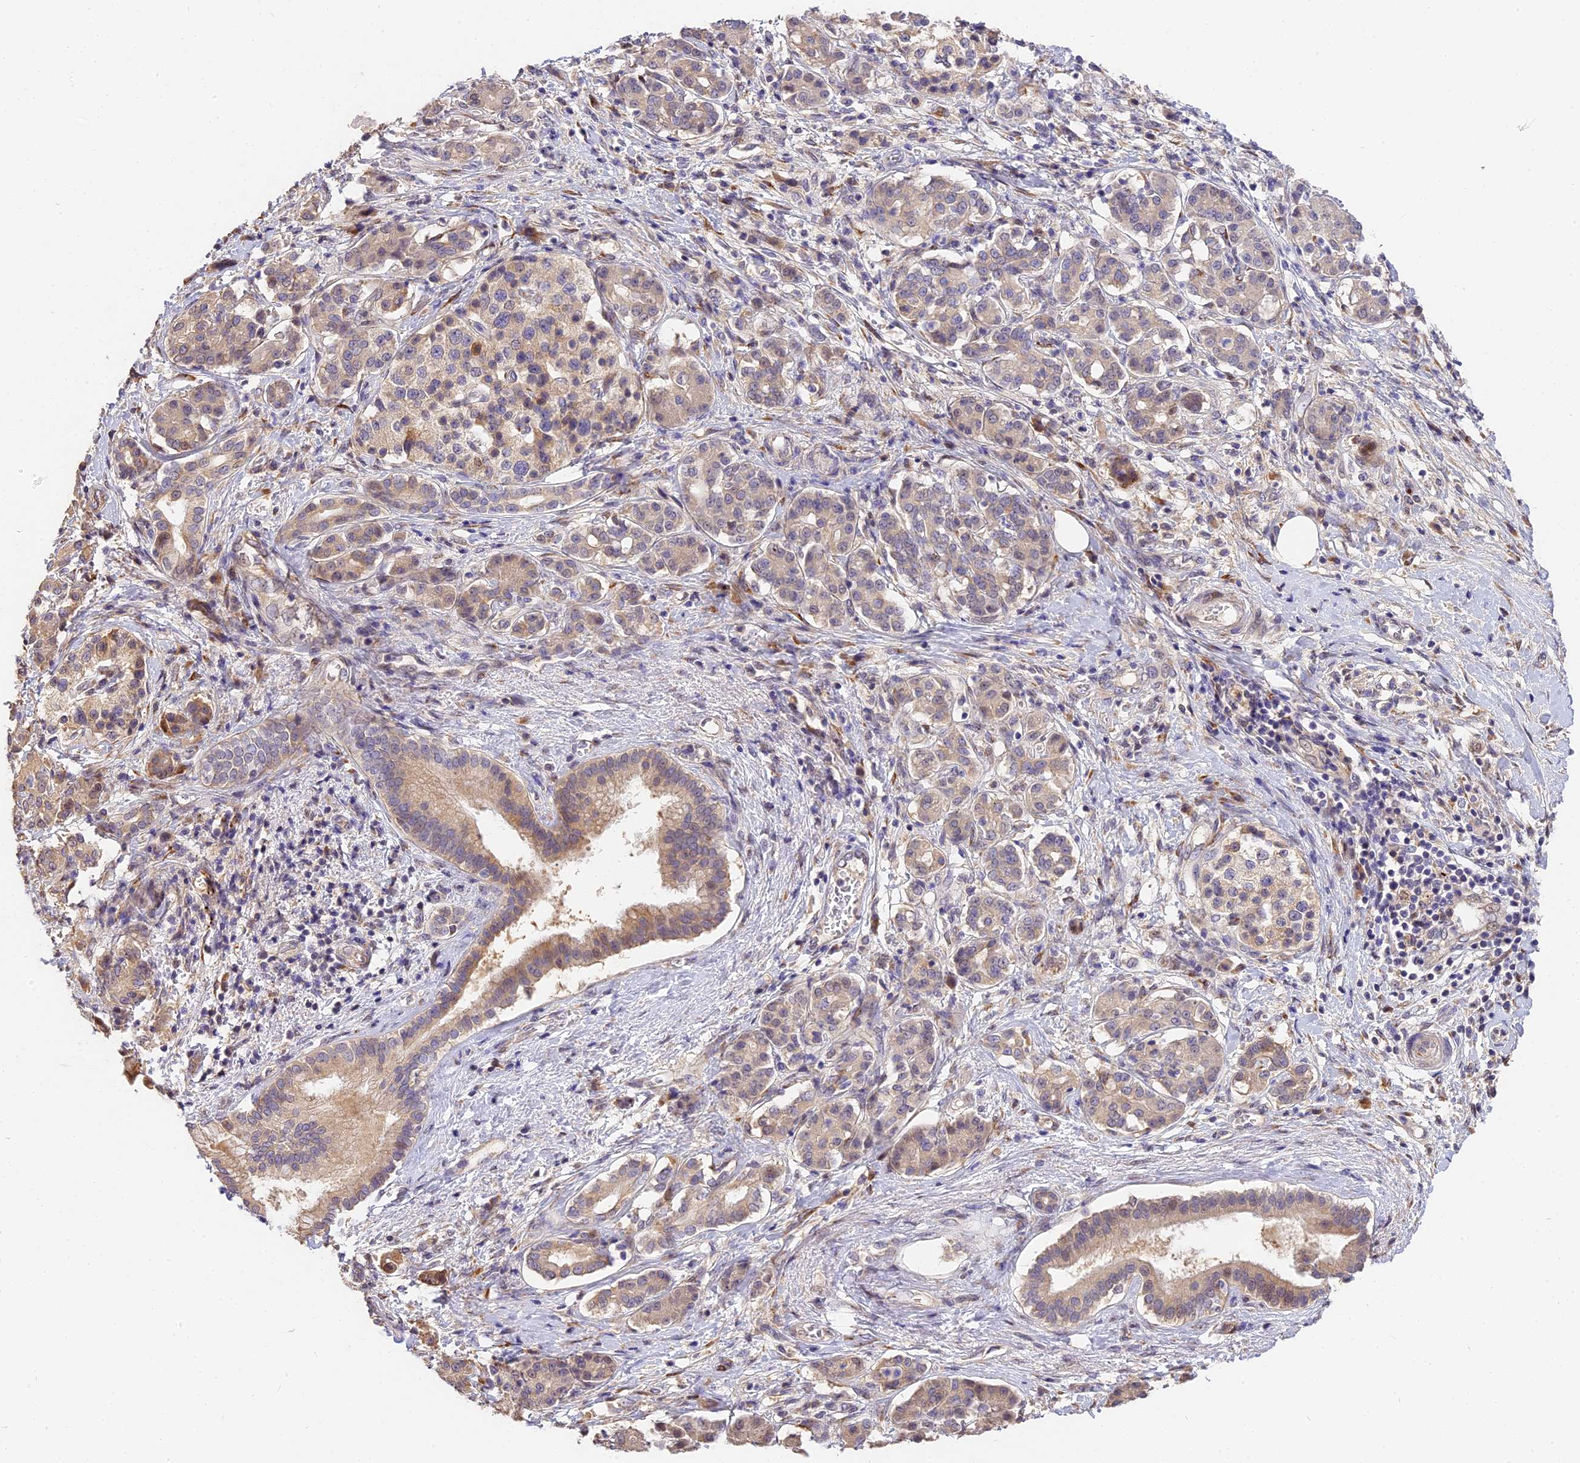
{"staining": {"intensity": "moderate", "quantity": ">75%", "location": "cytoplasmic/membranous"}, "tissue": "pancreatic cancer", "cell_type": "Tumor cells", "image_type": "cancer", "snomed": [{"axis": "morphology", "description": "Adenocarcinoma, NOS"}, {"axis": "topography", "description": "Pancreas"}], "caption": "An immunohistochemistry (IHC) micrograph of neoplastic tissue is shown. Protein staining in brown highlights moderate cytoplasmic/membranous positivity in pancreatic cancer (adenocarcinoma) within tumor cells. The staining is performed using DAB (3,3'-diaminobenzidine) brown chromogen to label protein expression. The nuclei are counter-stained blue using hematoxylin.", "gene": "BSCL2", "patient": {"sex": "female", "age": 73}}